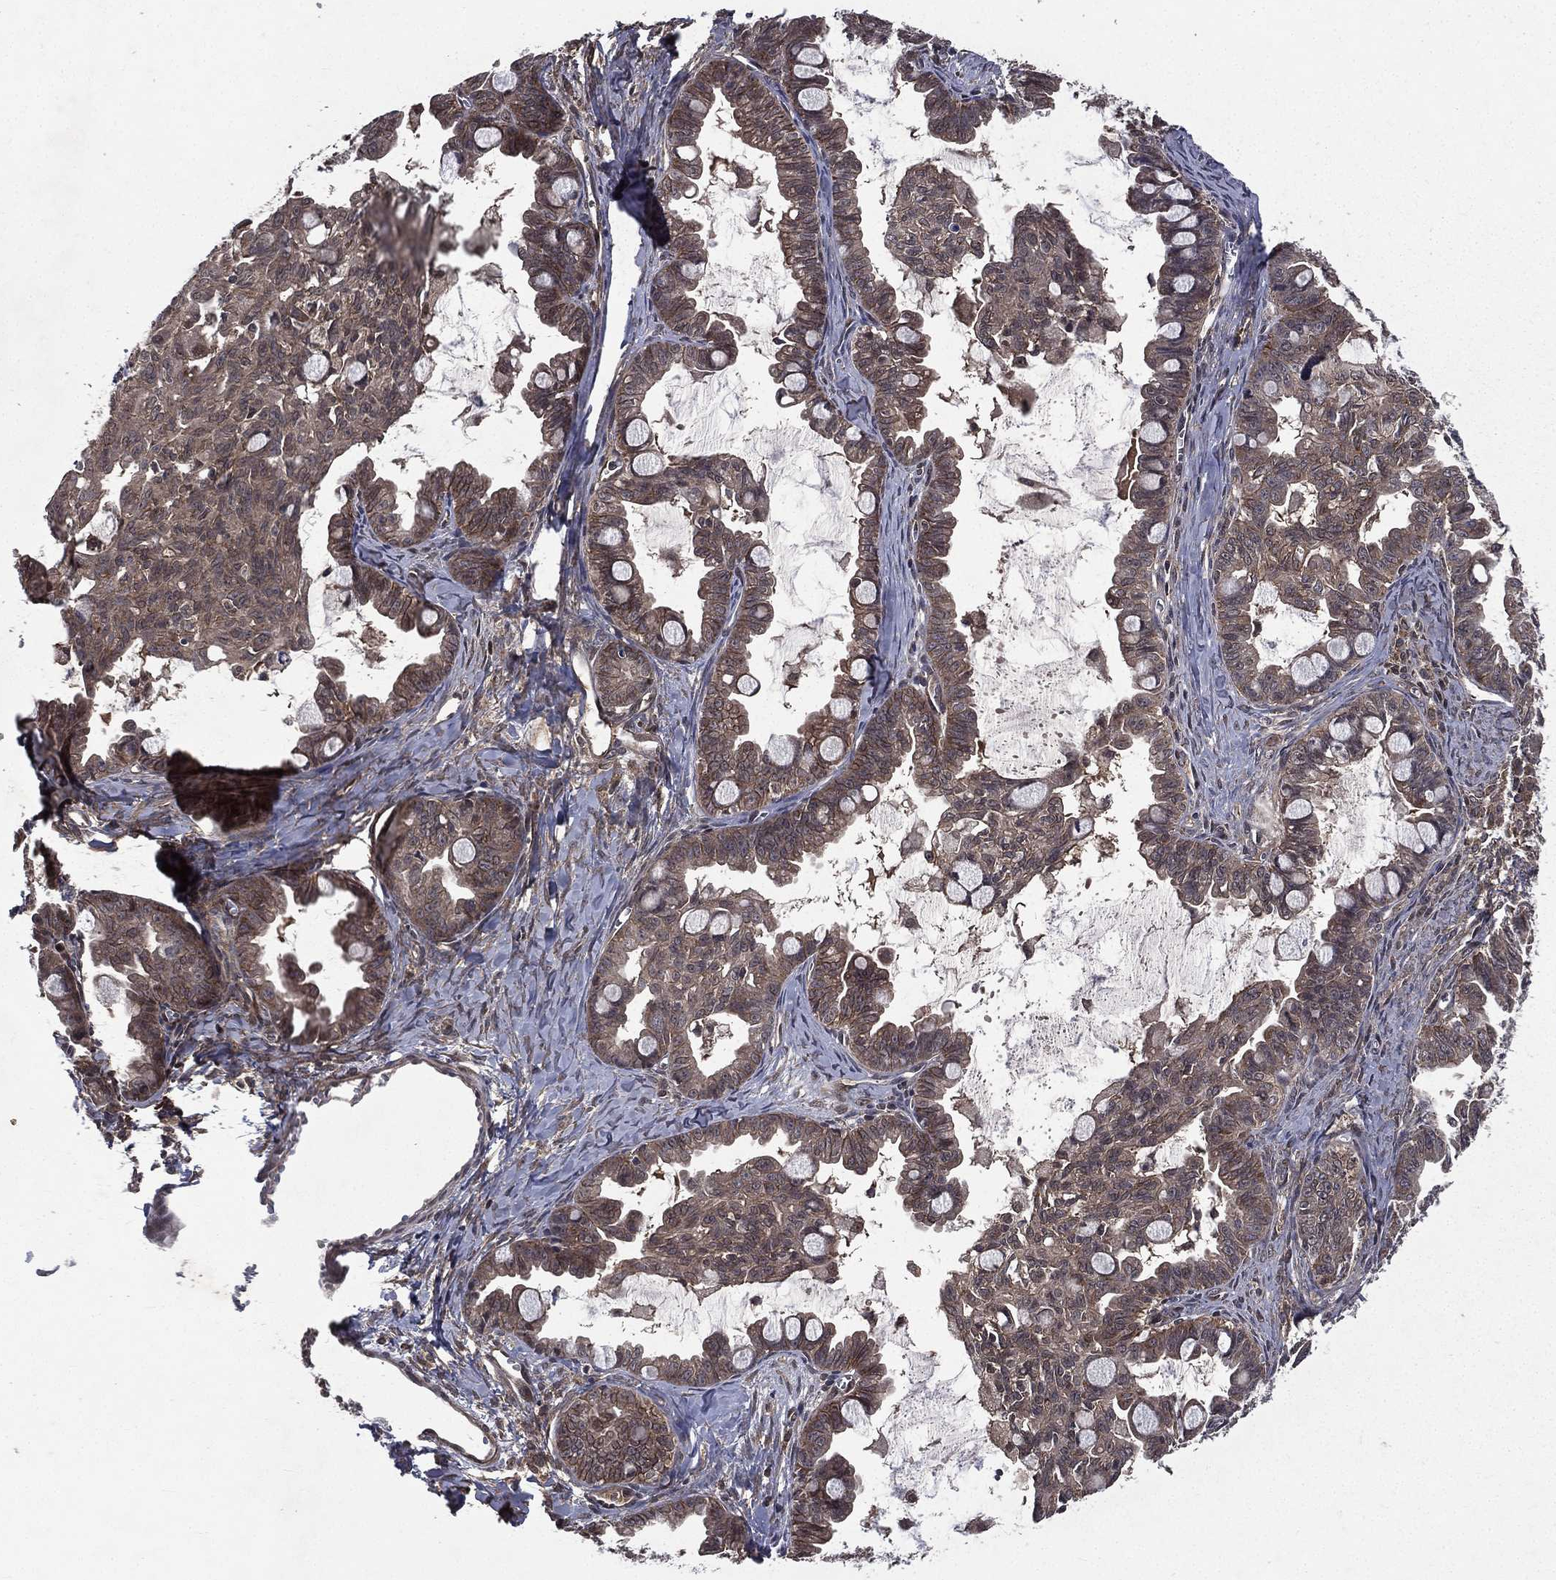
{"staining": {"intensity": "weak", "quantity": "<25%", "location": "cytoplasmic/membranous"}, "tissue": "ovarian cancer", "cell_type": "Tumor cells", "image_type": "cancer", "snomed": [{"axis": "morphology", "description": "Cystadenocarcinoma, mucinous, NOS"}, {"axis": "topography", "description": "Ovary"}], "caption": "Mucinous cystadenocarcinoma (ovarian) stained for a protein using IHC exhibits no expression tumor cells.", "gene": "FGD1", "patient": {"sex": "female", "age": 63}}